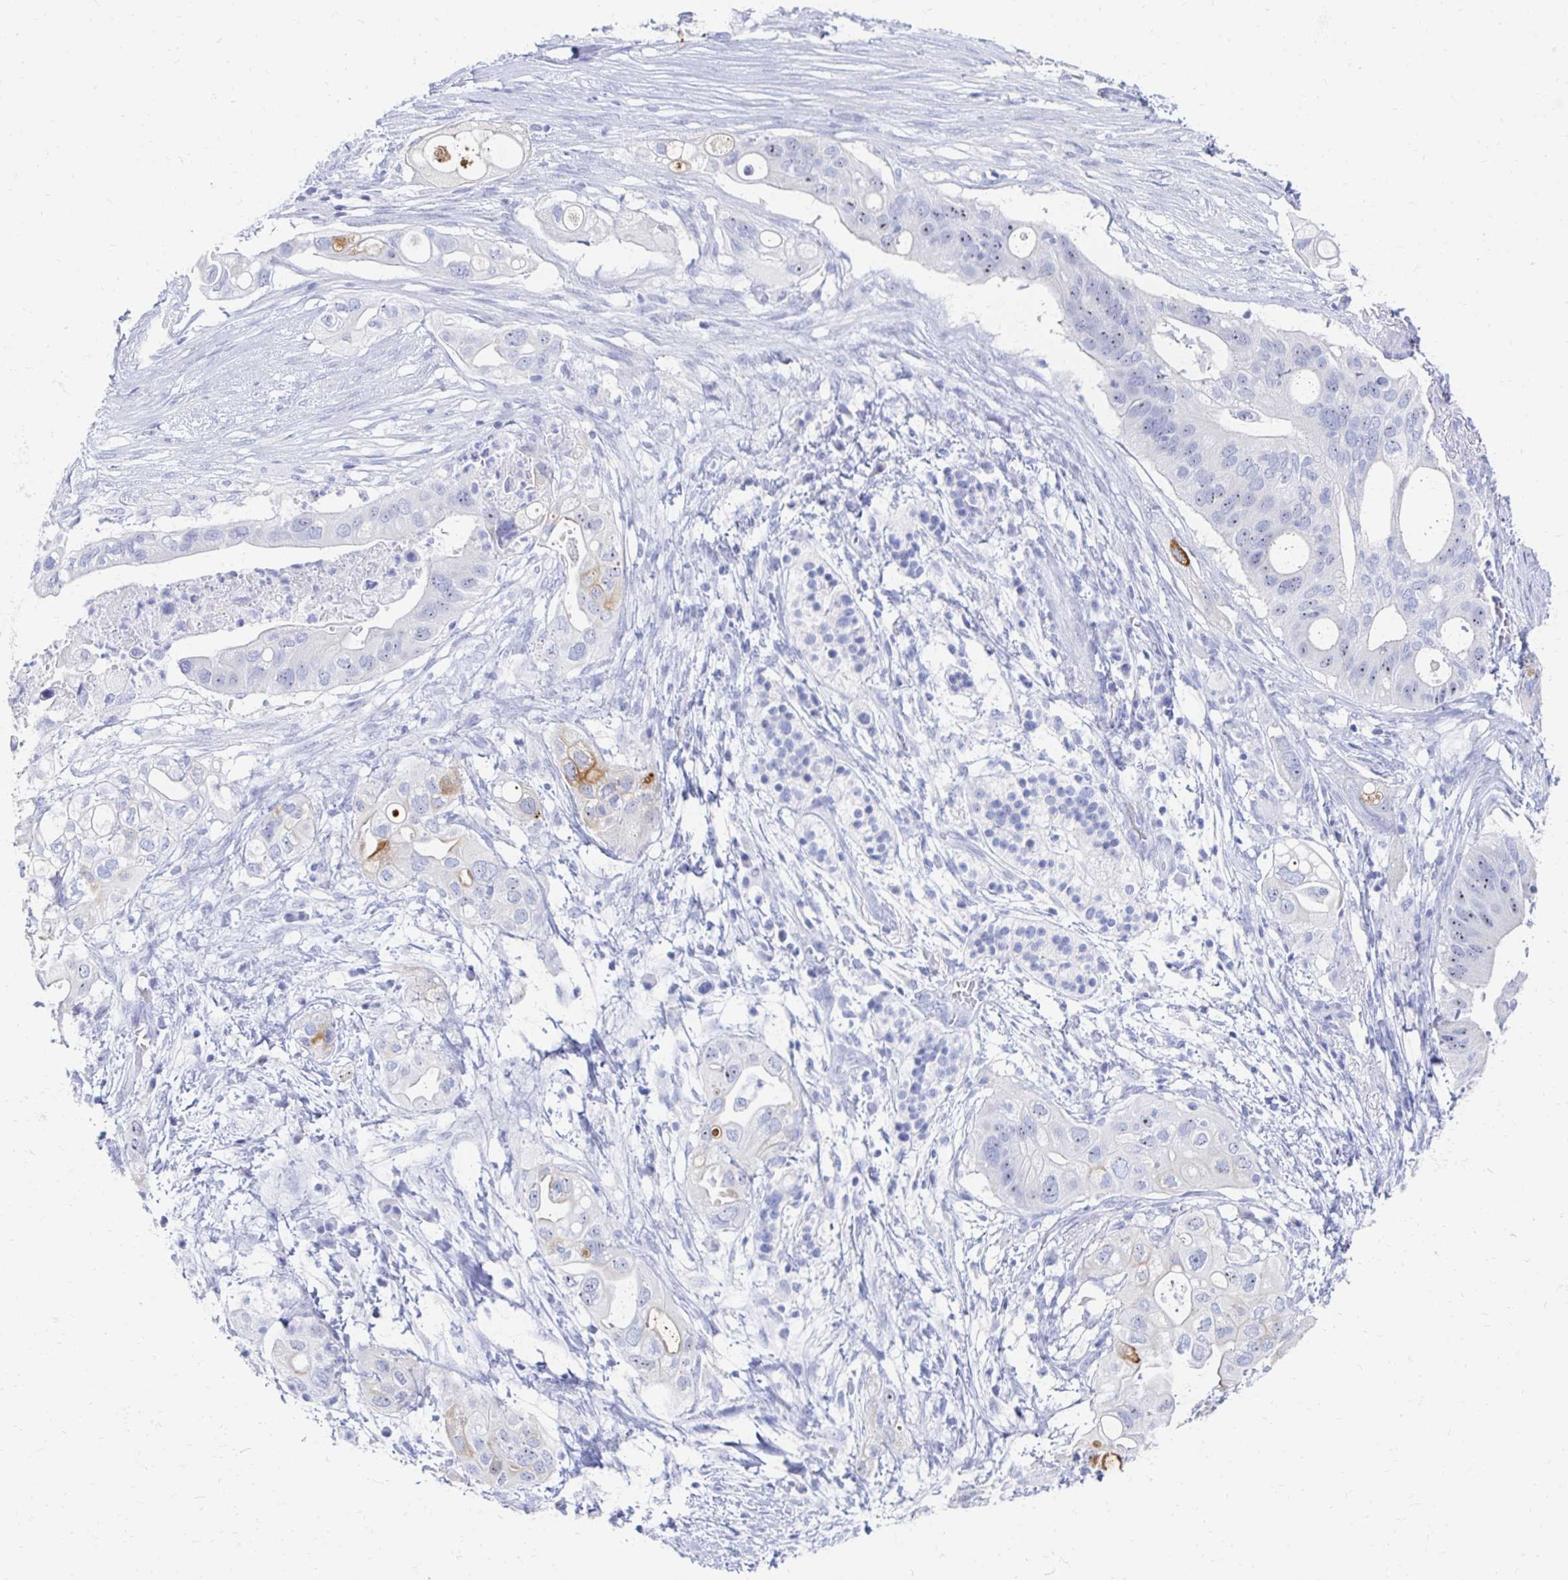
{"staining": {"intensity": "negative", "quantity": "none", "location": "none"}, "tissue": "pancreatic cancer", "cell_type": "Tumor cells", "image_type": "cancer", "snomed": [{"axis": "morphology", "description": "Adenocarcinoma, NOS"}, {"axis": "topography", "description": "Pancreas"}], "caption": "High power microscopy histopathology image of an IHC micrograph of pancreatic cancer (adenocarcinoma), revealing no significant positivity in tumor cells.", "gene": "CST6", "patient": {"sex": "female", "age": 72}}